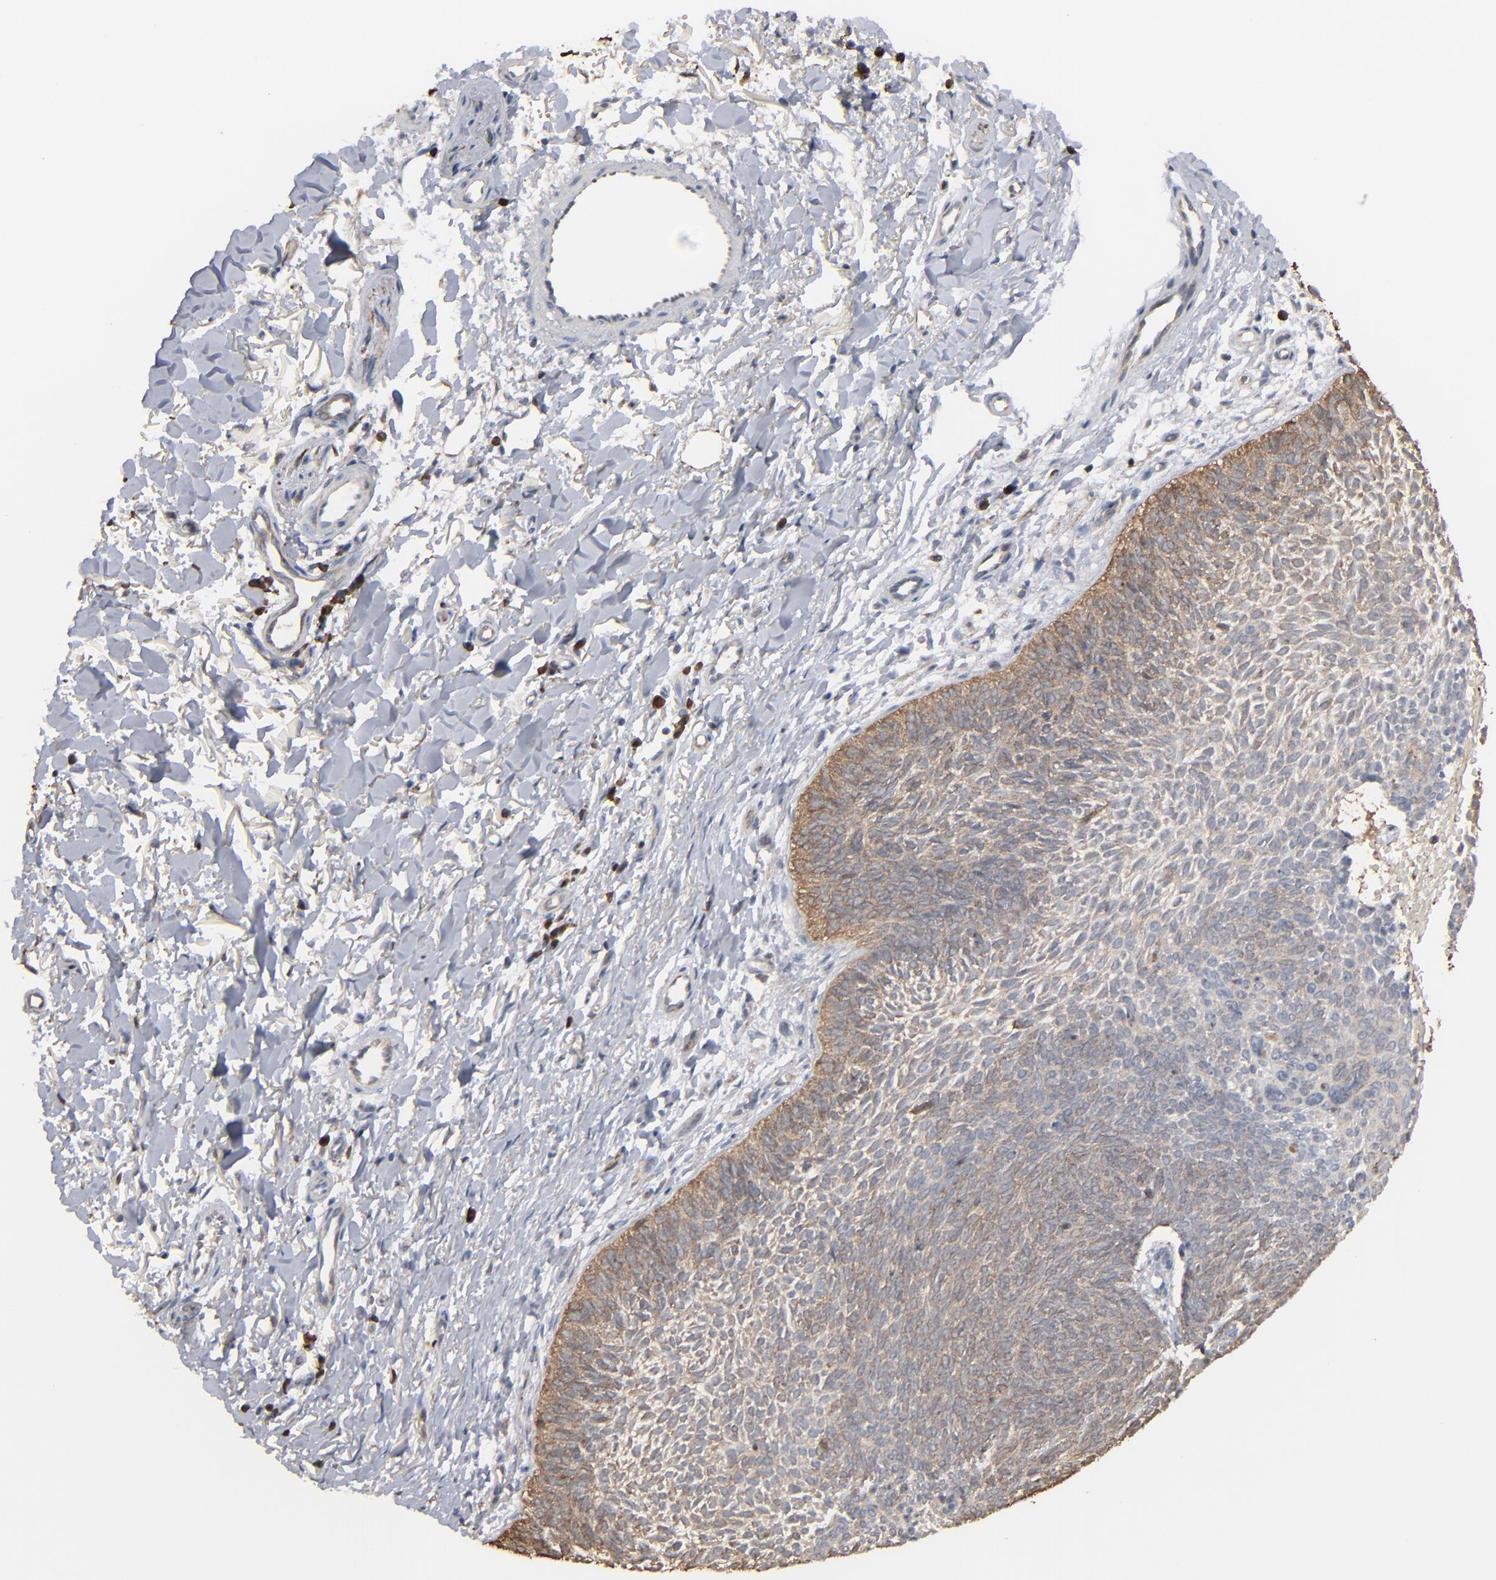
{"staining": {"intensity": "moderate", "quantity": ">75%", "location": "cytoplasmic/membranous"}, "tissue": "skin cancer", "cell_type": "Tumor cells", "image_type": "cancer", "snomed": [{"axis": "morphology", "description": "Basal cell carcinoma"}, {"axis": "topography", "description": "Skin"}], "caption": "Immunohistochemical staining of skin basal cell carcinoma shows medium levels of moderate cytoplasmic/membranous staining in approximately >75% of tumor cells.", "gene": "NME1-NME2", "patient": {"sex": "male", "age": 84}}